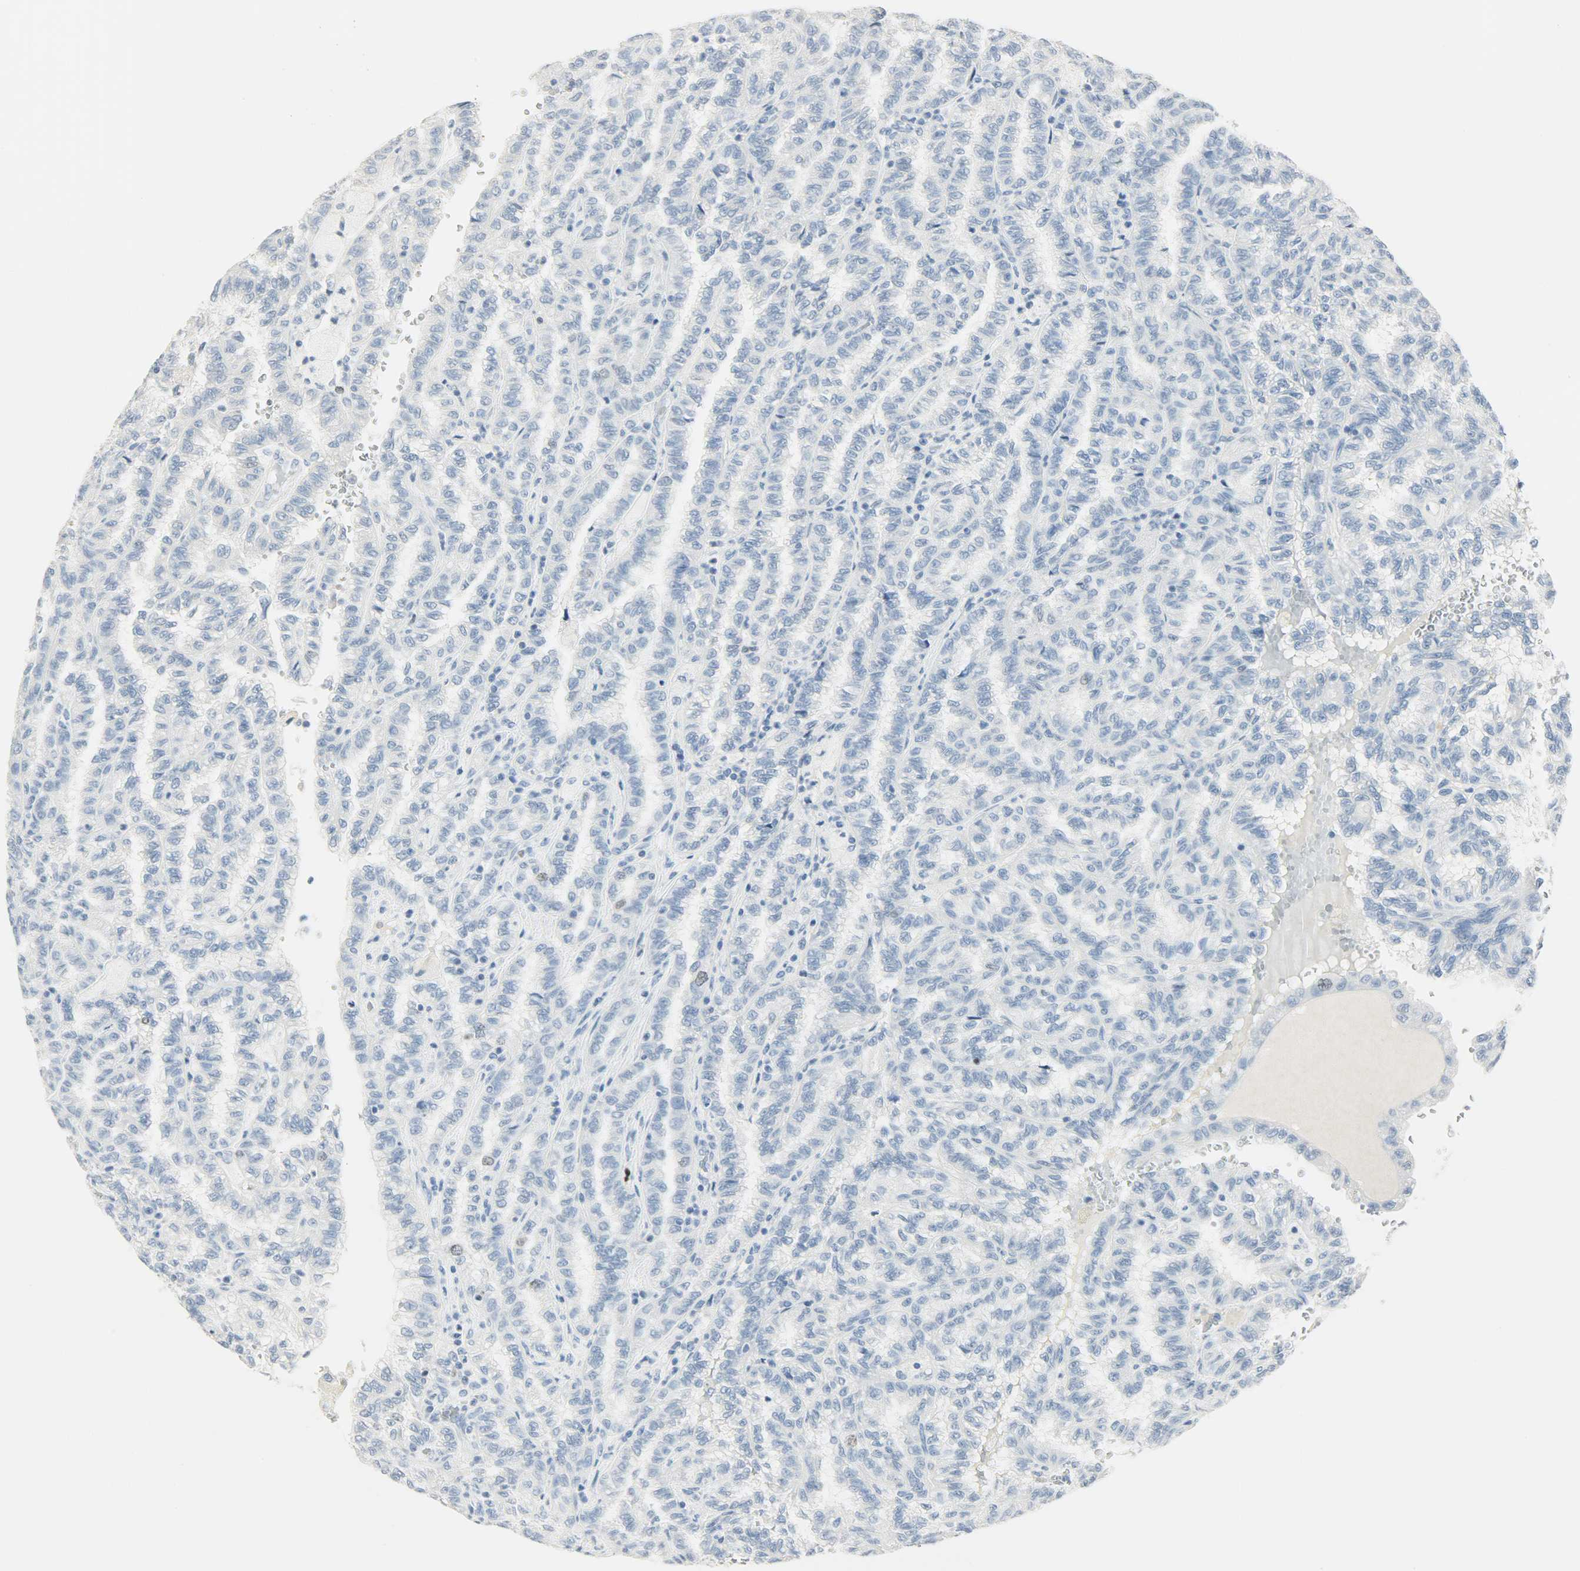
{"staining": {"intensity": "negative", "quantity": "none", "location": "none"}, "tissue": "renal cancer", "cell_type": "Tumor cells", "image_type": "cancer", "snomed": [{"axis": "morphology", "description": "Inflammation, NOS"}, {"axis": "morphology", "description": "Adenocarcinoma, NOS"}, {"axis": "topography", "description": "Kidney"}], "caption": "Renal cancer (adenocarcinoma) was stained to show a protein in brown. There is no significant staining in tumor cells.", "gene": "HELLS", "patient": {"sex": "male", "age": 68}}